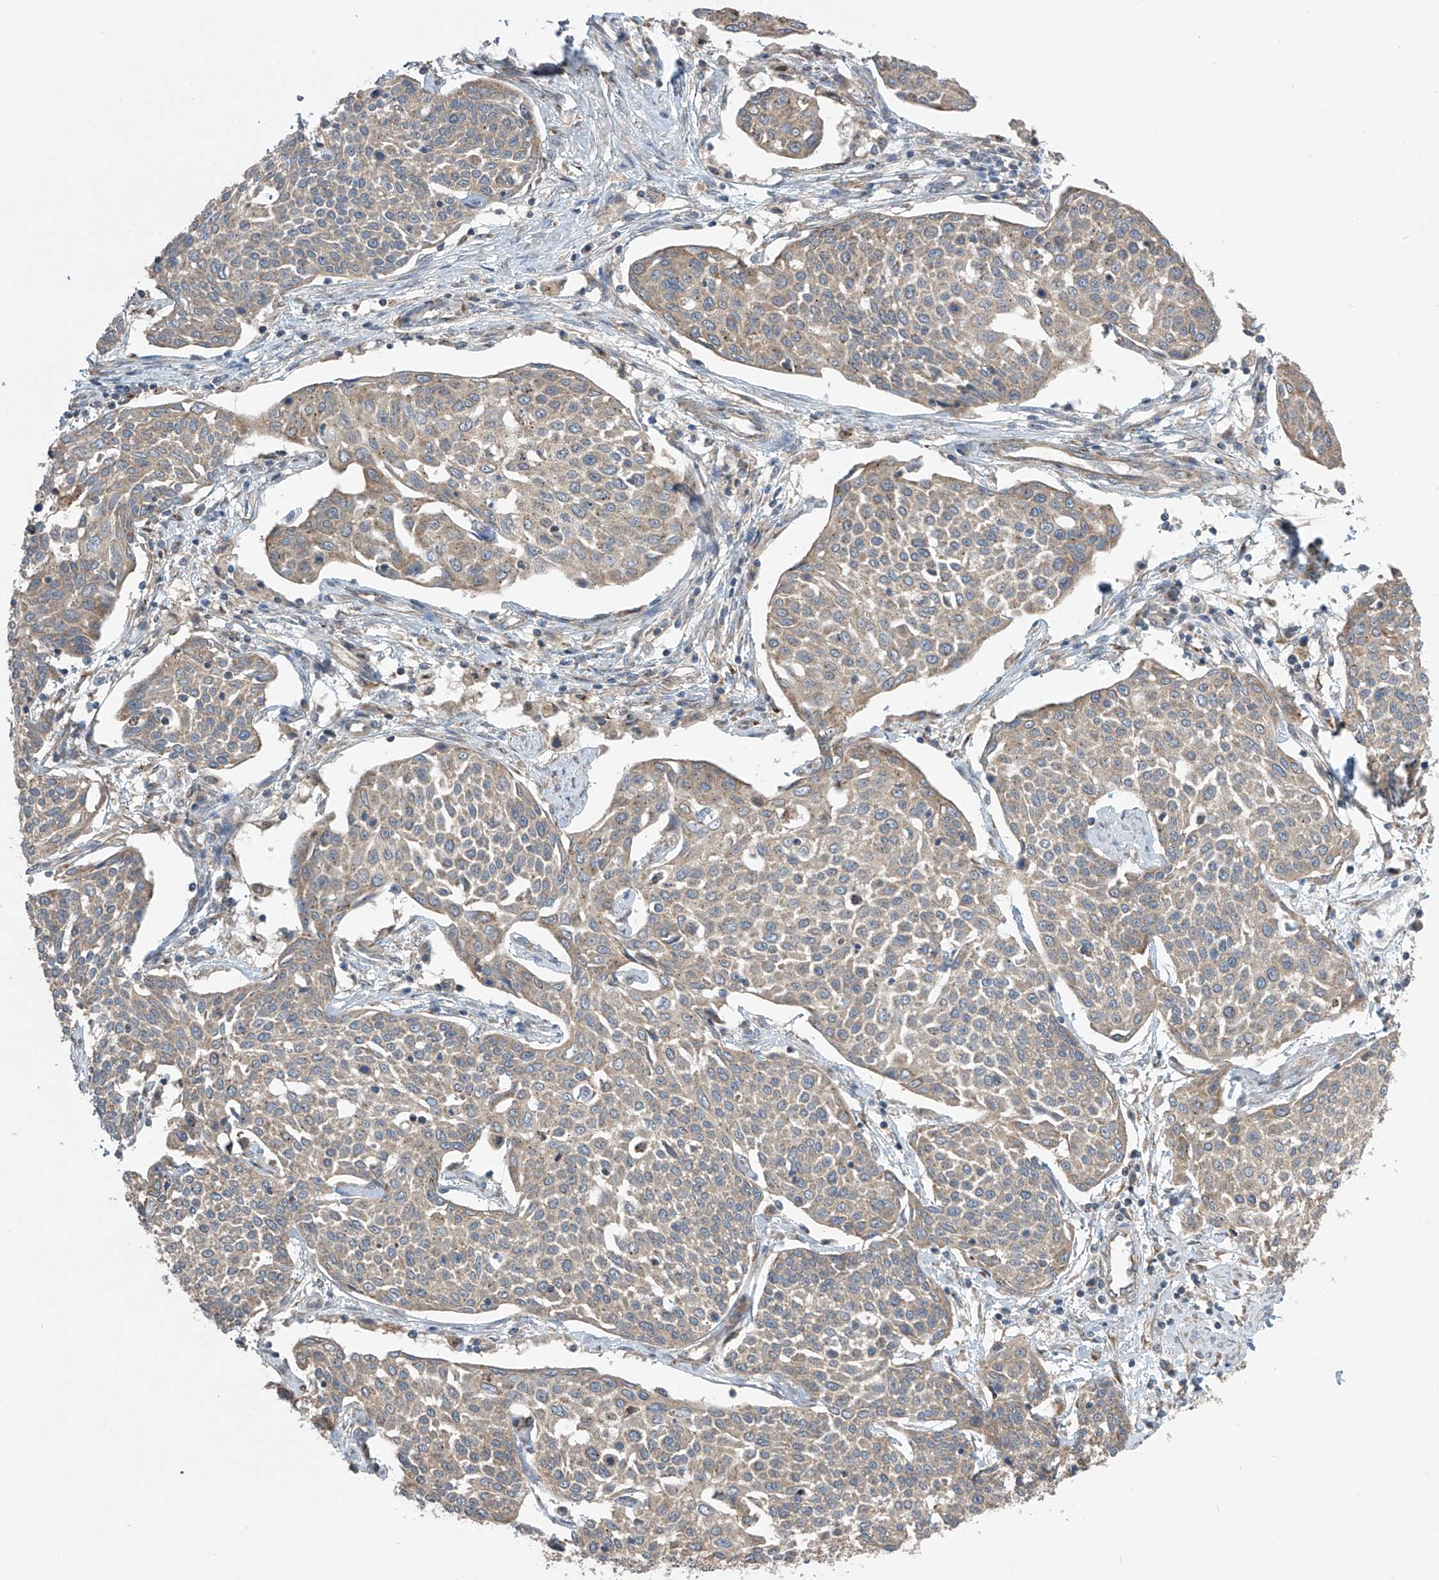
{"staining": {"intensity": "weak", "quantity": "25%-75%", "location": "cytoplasmic/membranous"}, "tissue": "cervical cancer", "cell_type": "Tumor cells", "image_type": "cancer", "snomed": [{"axis": "morphology", "description": "Squamous cell carcinoma, NOS"}, {"axis": "topography", "description": "Cervix"}], "caption": "Weak cytoplasmic/membranous expression for a protein is seen in approximately 25%-75% of tumor cells of cervical cancer using IHC.", "gene": "PNPT1", "patient": {"sex": "female", "age": 34}}